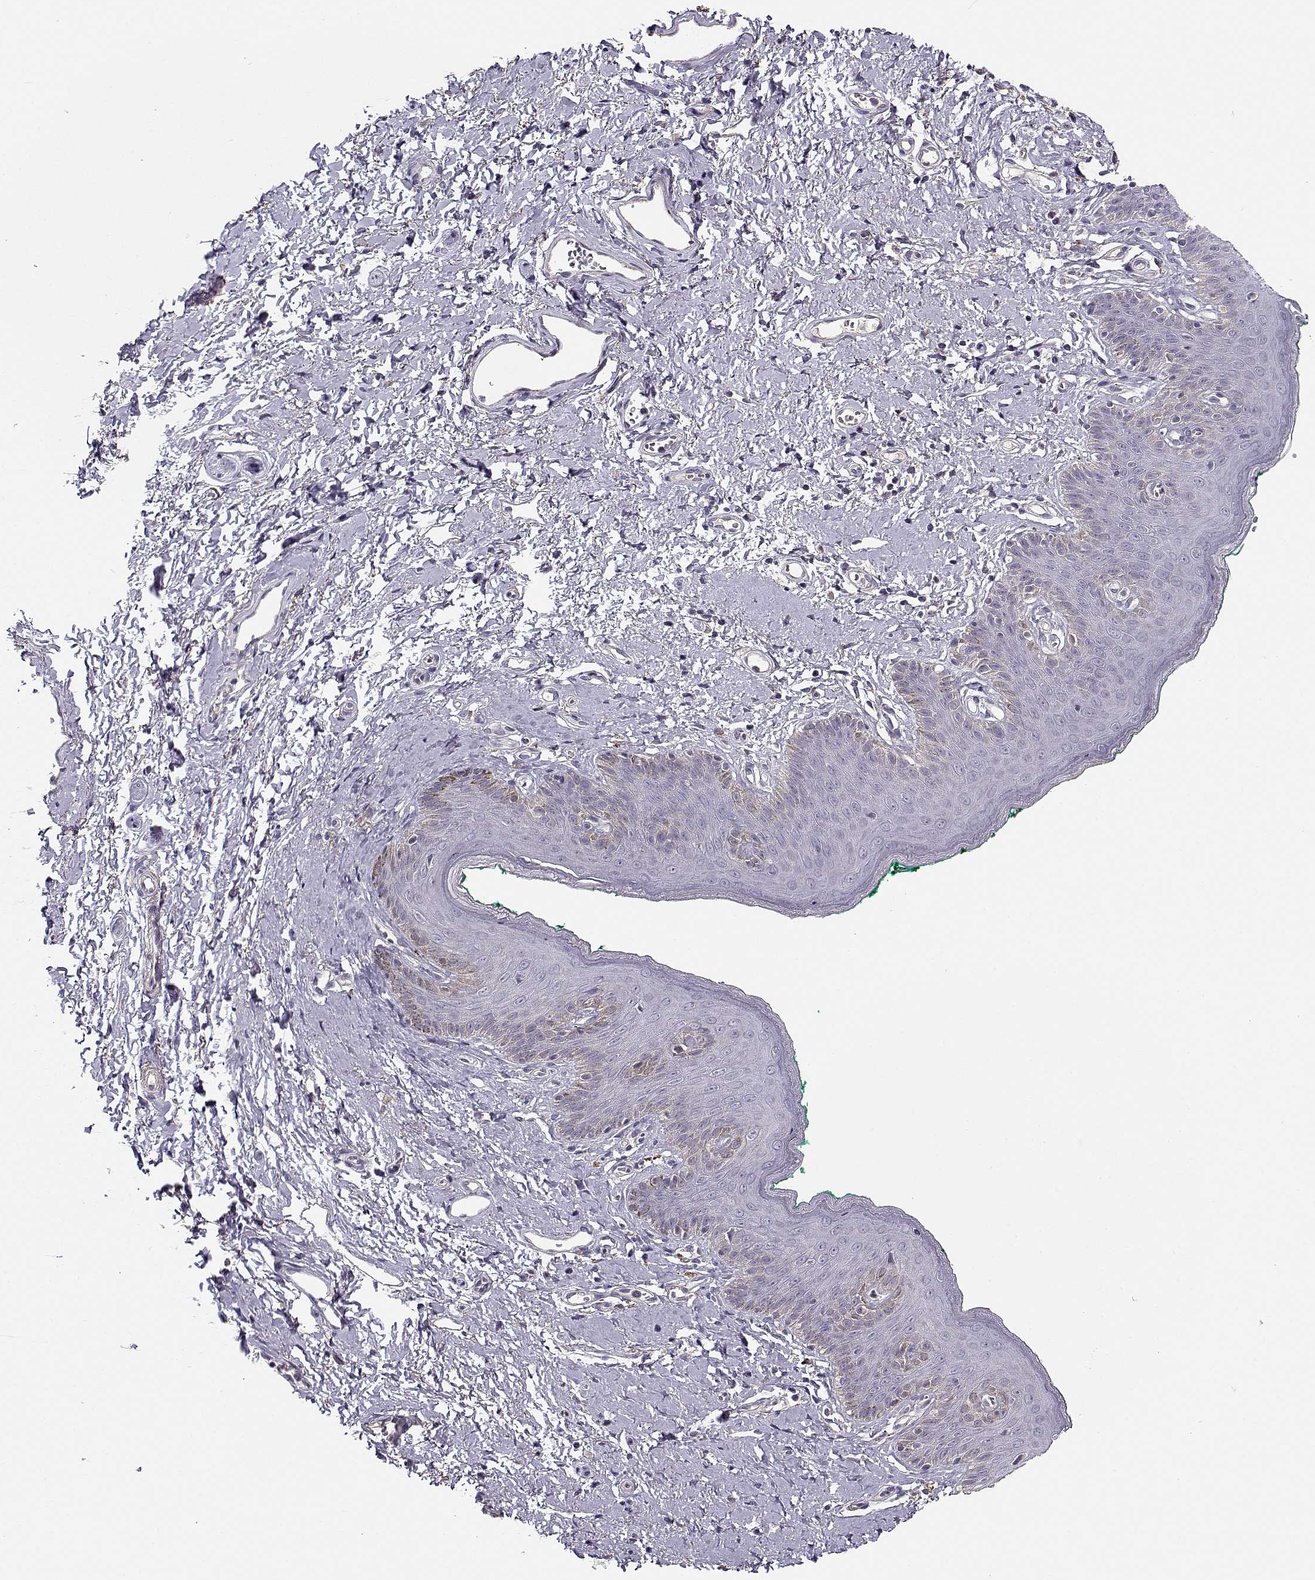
{"staining": {"intensity": "negative", "quantity": "none", "location": "none"}, "tissue": "skin", "cell_type": "Epidermal cells", "image_type": "normal", "snomed": [{"axis": "morphology", "description": "Normal tissue, NOS"}, {"axis": "topography", "description": "Vulva"}], "caption": "A high-resolution micrograph shows immunohistochemistry (IHC) staining of unremarkable skin, which displays no significant staining in epidermal cells.", "gene": "TMEM145", "patient": {"sex": "female", "age": 66}}